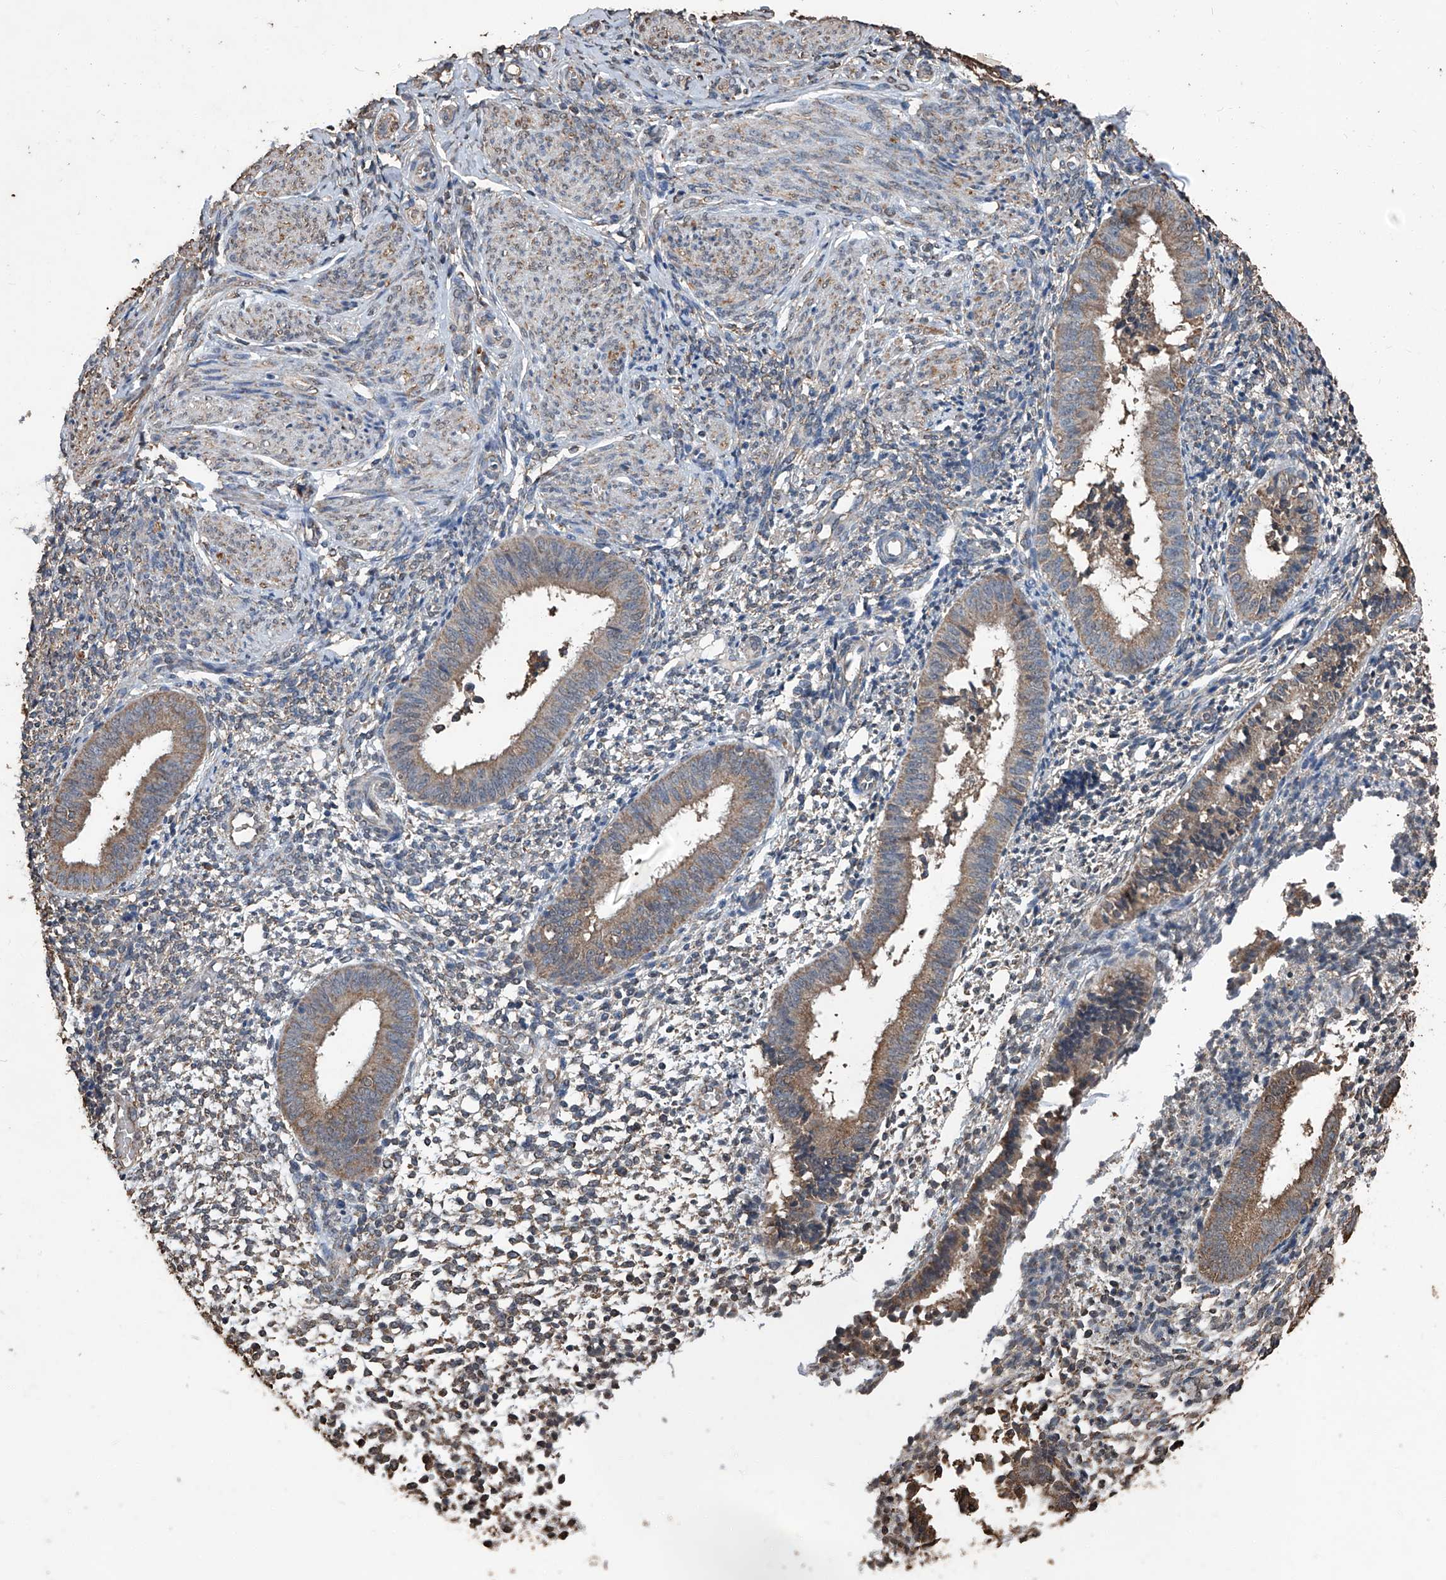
{"staining": {"intensity": "weak", "quantity": "25%-75%", "location": "cytoplasmic/membranous"}, "tissue": "endometrium", "cell_type": "Cells in endometrial stroma", "image_type": "normal", "snomed": [{"axis": "morphology", "description": "Normal tissue, NOS"}, {"axis": "topography", "description": "Uterus"}, {"axis": "topography", "description": "Endometrium"}], "caption": "An IHC photomicrograph of normal tissue is shown. Protein staining in brown shows weak cytoplasmic/membranous positivity in endometrium within cells in endometrial stroma. The protein is stained brown, and the nuclei are stained in blue (DAB (3,3'-diaminobenzidine) IHC with brightfield microscopy, high magnification).", "gene": "STARD7", "patient": {"sex": "female", "age": 48}}